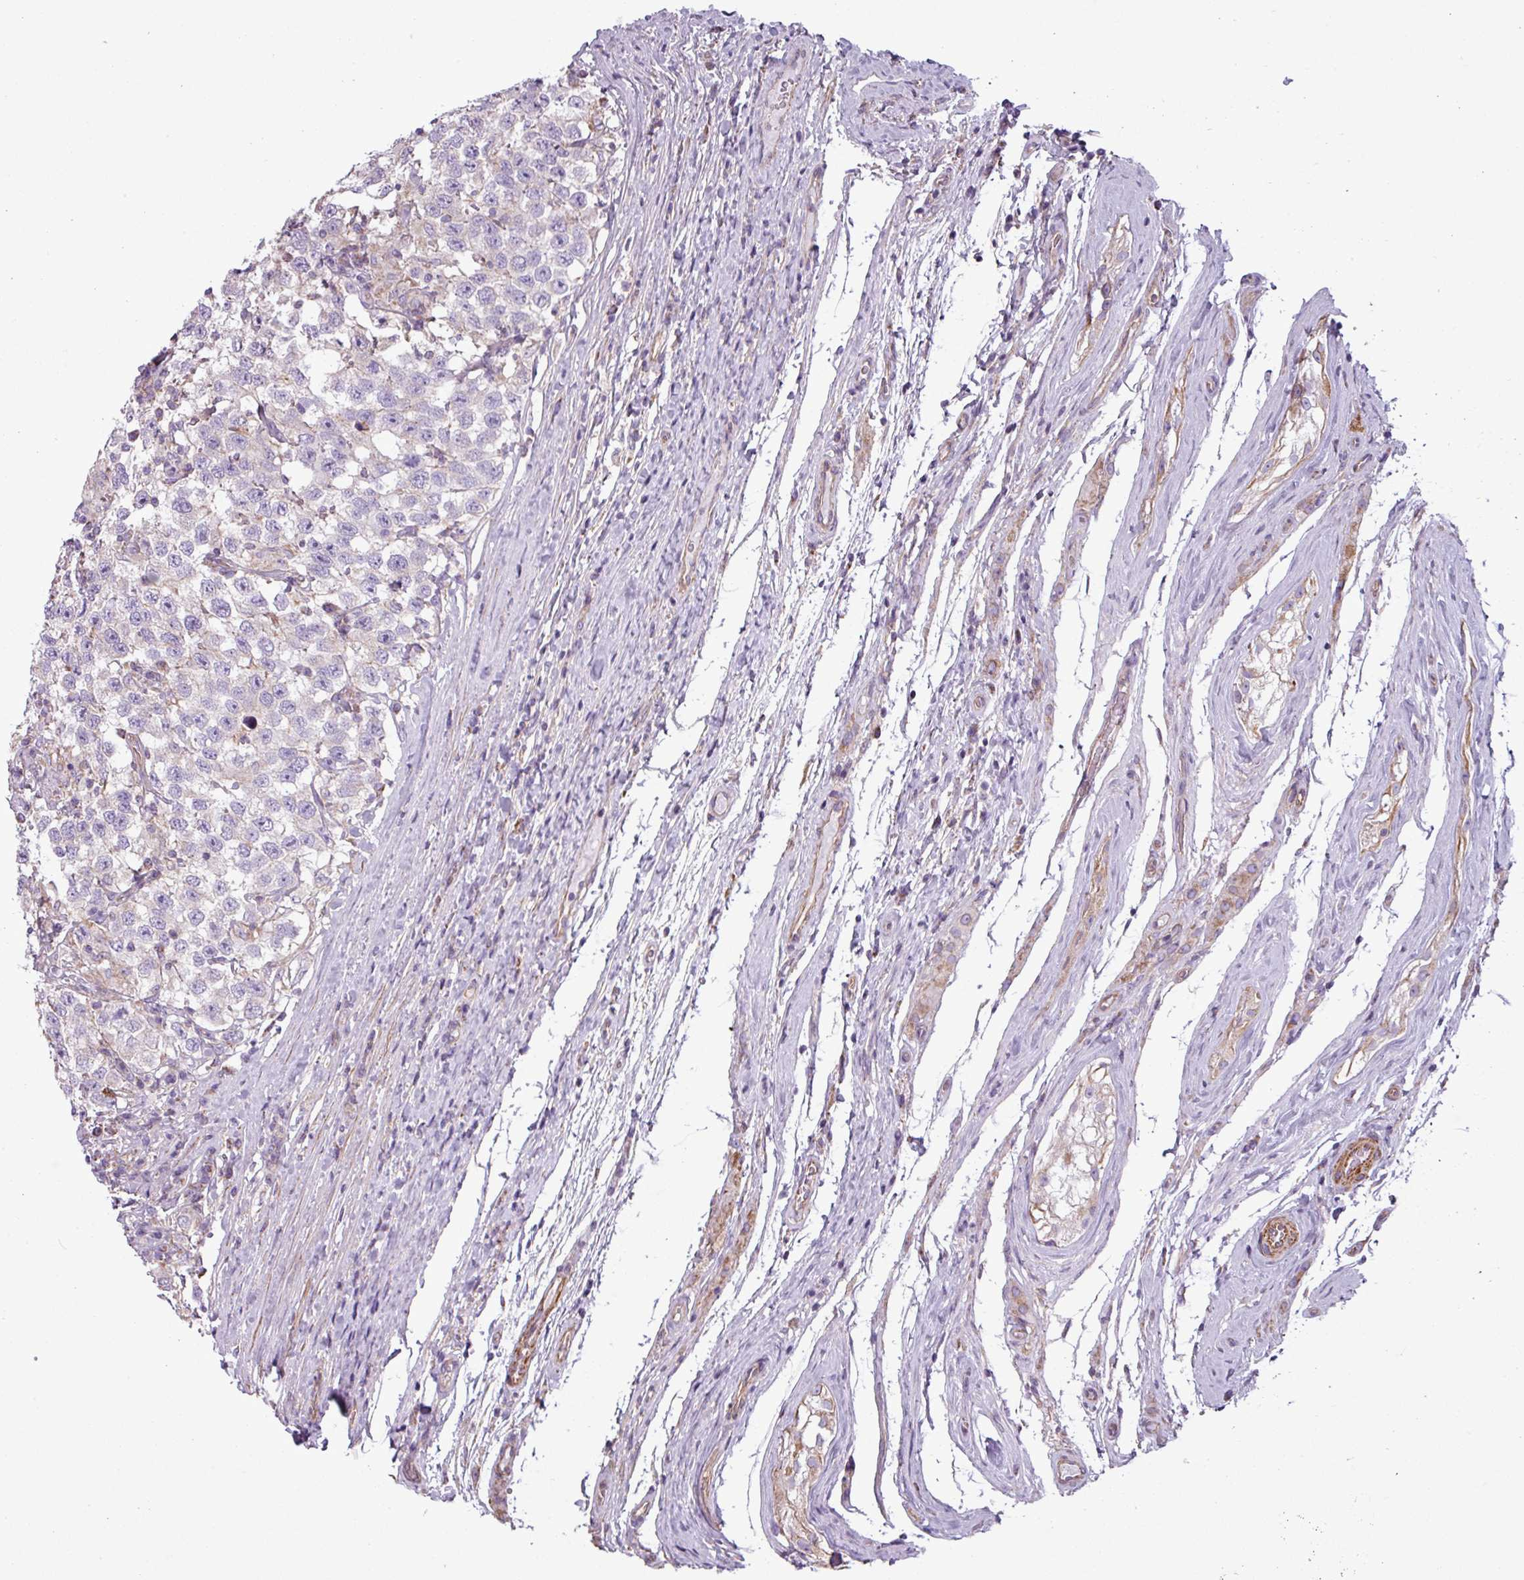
{"staining": {"intensity": "negative", "quantity": "none", "location": "none"}, "tissue": "testis cancer", "cell_type": "Tumor cells", "image_type": "cancer", "snomed": [{"axis": "morphology", "description": "Seminoma, NOS"}, {"axis": "topography", "description": "Testis"}], "caption": "Tumor cells show no significant expression in testis seminoma.", "gene": "BTN2A2", "patient": {"sex": "male", "age": 41}}